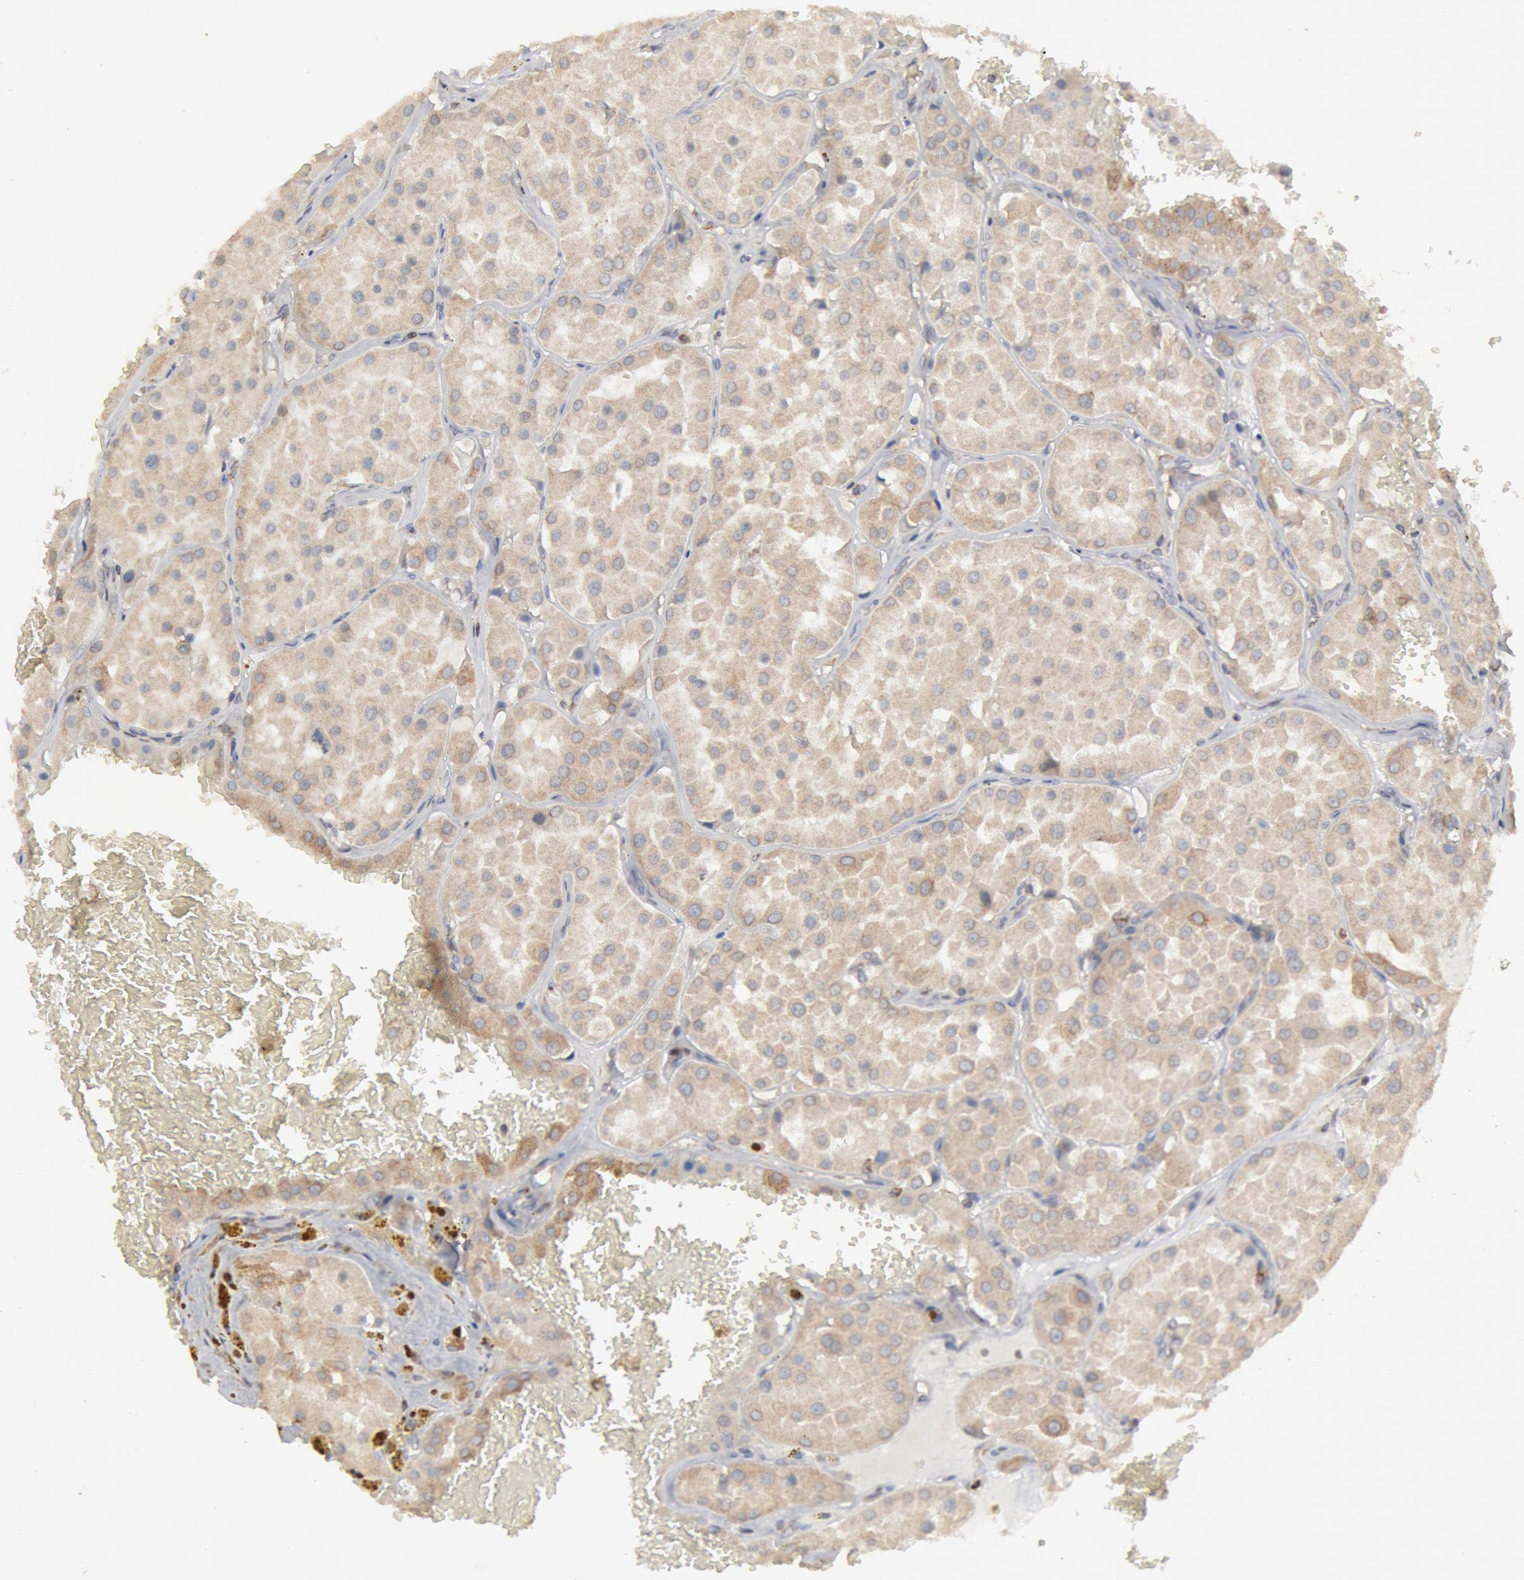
{"staining": {"intensity": "weak", "quantity": ">75%", "location": "cytoplasmic/membranous"}, "tissue": "renal cancer", "cell_type": "Tumor cells", "image_type": "cancer", "snomed": [{"axis": "morphology", "description": "Adenocarcinoma, uncertain malignant potential"}, {"axis": "topography", "description": "Kidney"}], "caption": "Weak cytoplasmic/membranous protein staining is appreciated in about >75% of tumor cells in renal cancer (adenocarcinoma,  uncertain malignant potential).", "gene": "OSBPL8", "patient": {"sex": "male", "age": 63}}